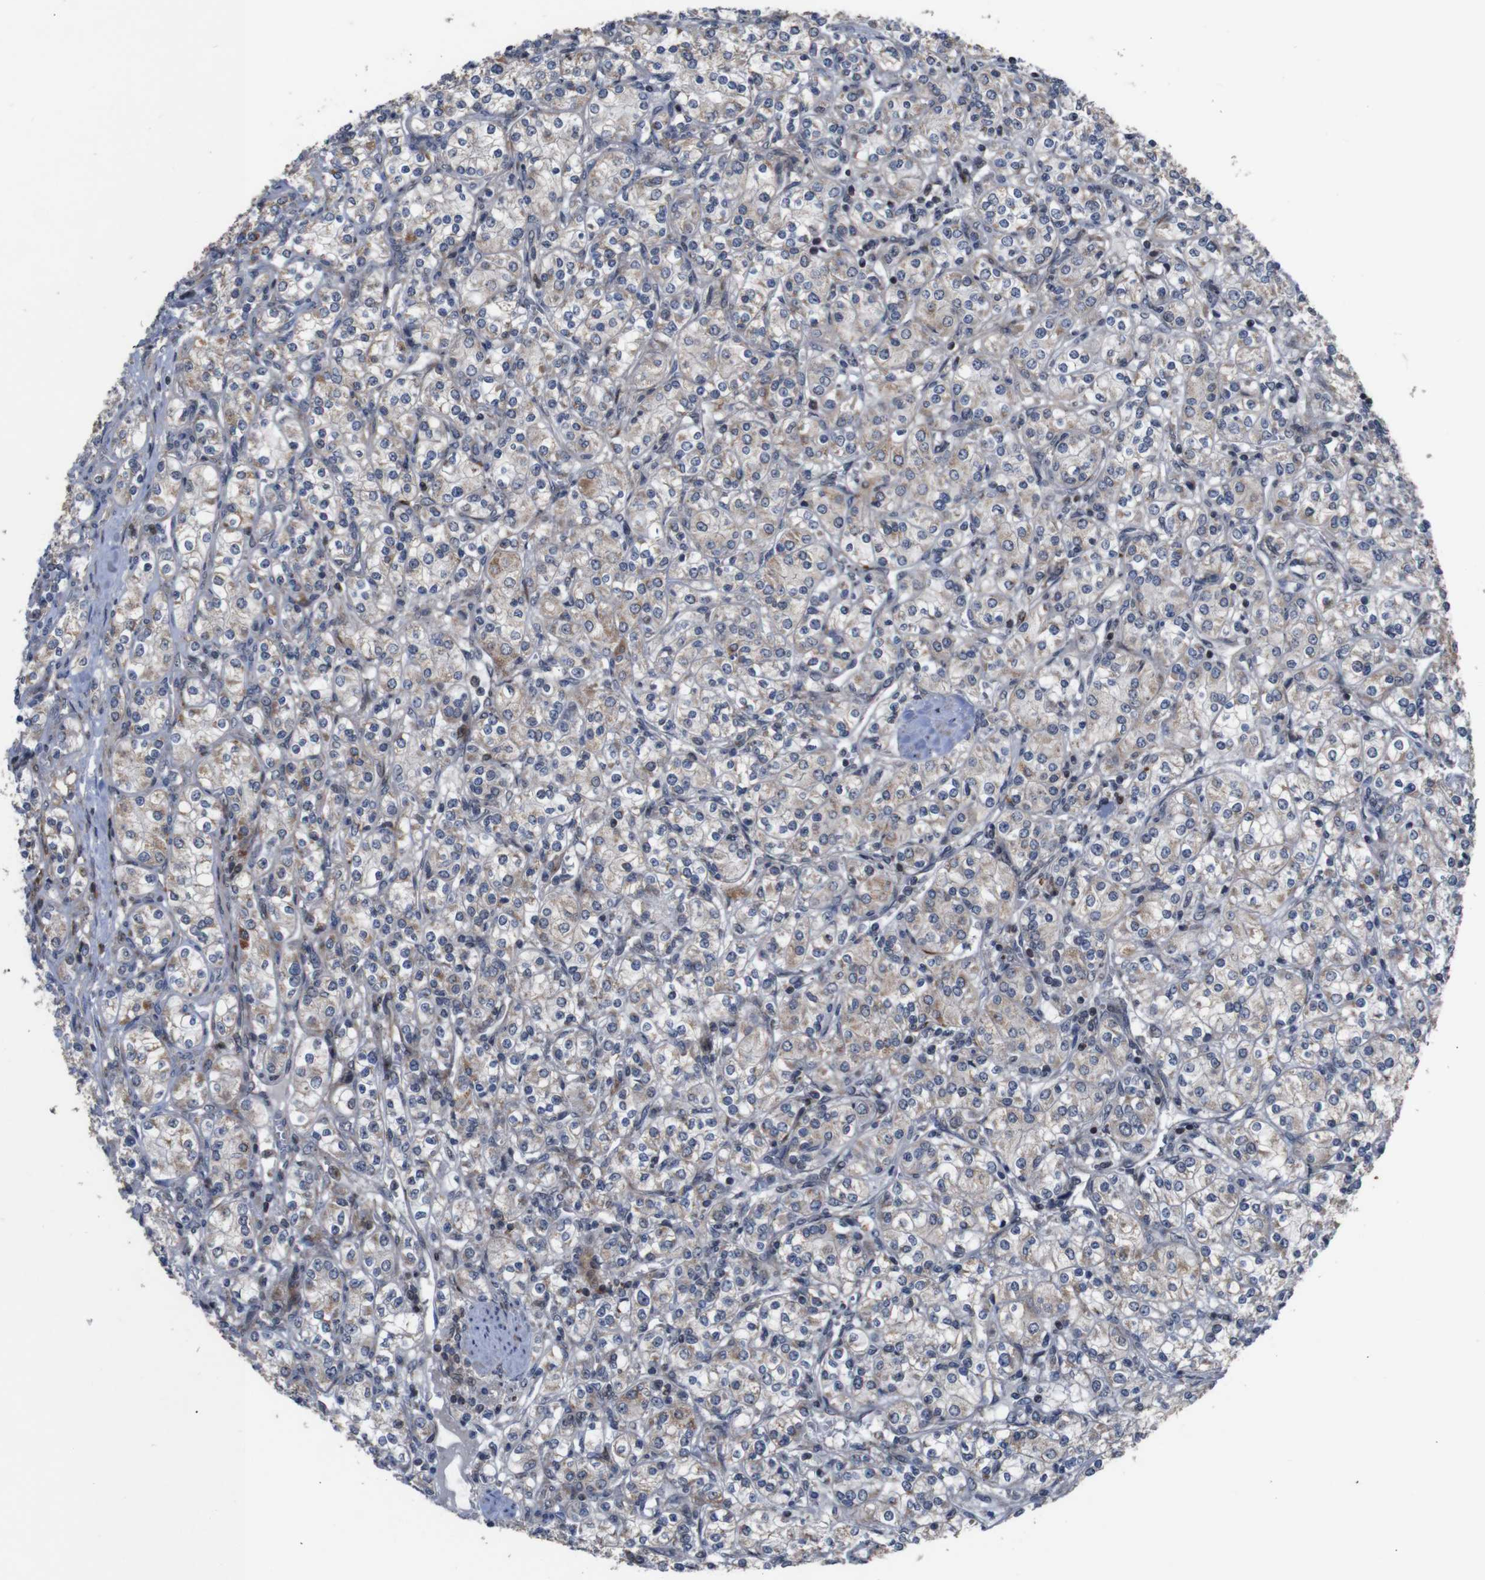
{"staining": {"intensity": "weak", "quantity": ">75%", "location": "cytoplasmic/membranous"}, "tissue": "renal cancer", "cell_type": "Tumor cells", "image_type": "cancer", "snomed": [{"axis": "morphology", "description": "Adenocarcinoma, NOS"}, {"axis": "topography", "description": "Kidney"}], "caption": "Protein expression analysis of human renal adenocarcinoma reveals weak cytoplasmic/membranous expression in about >75% of tumor cells.", "gene": "ATP7B", "patient": {"sex": "male", "age": 77}}